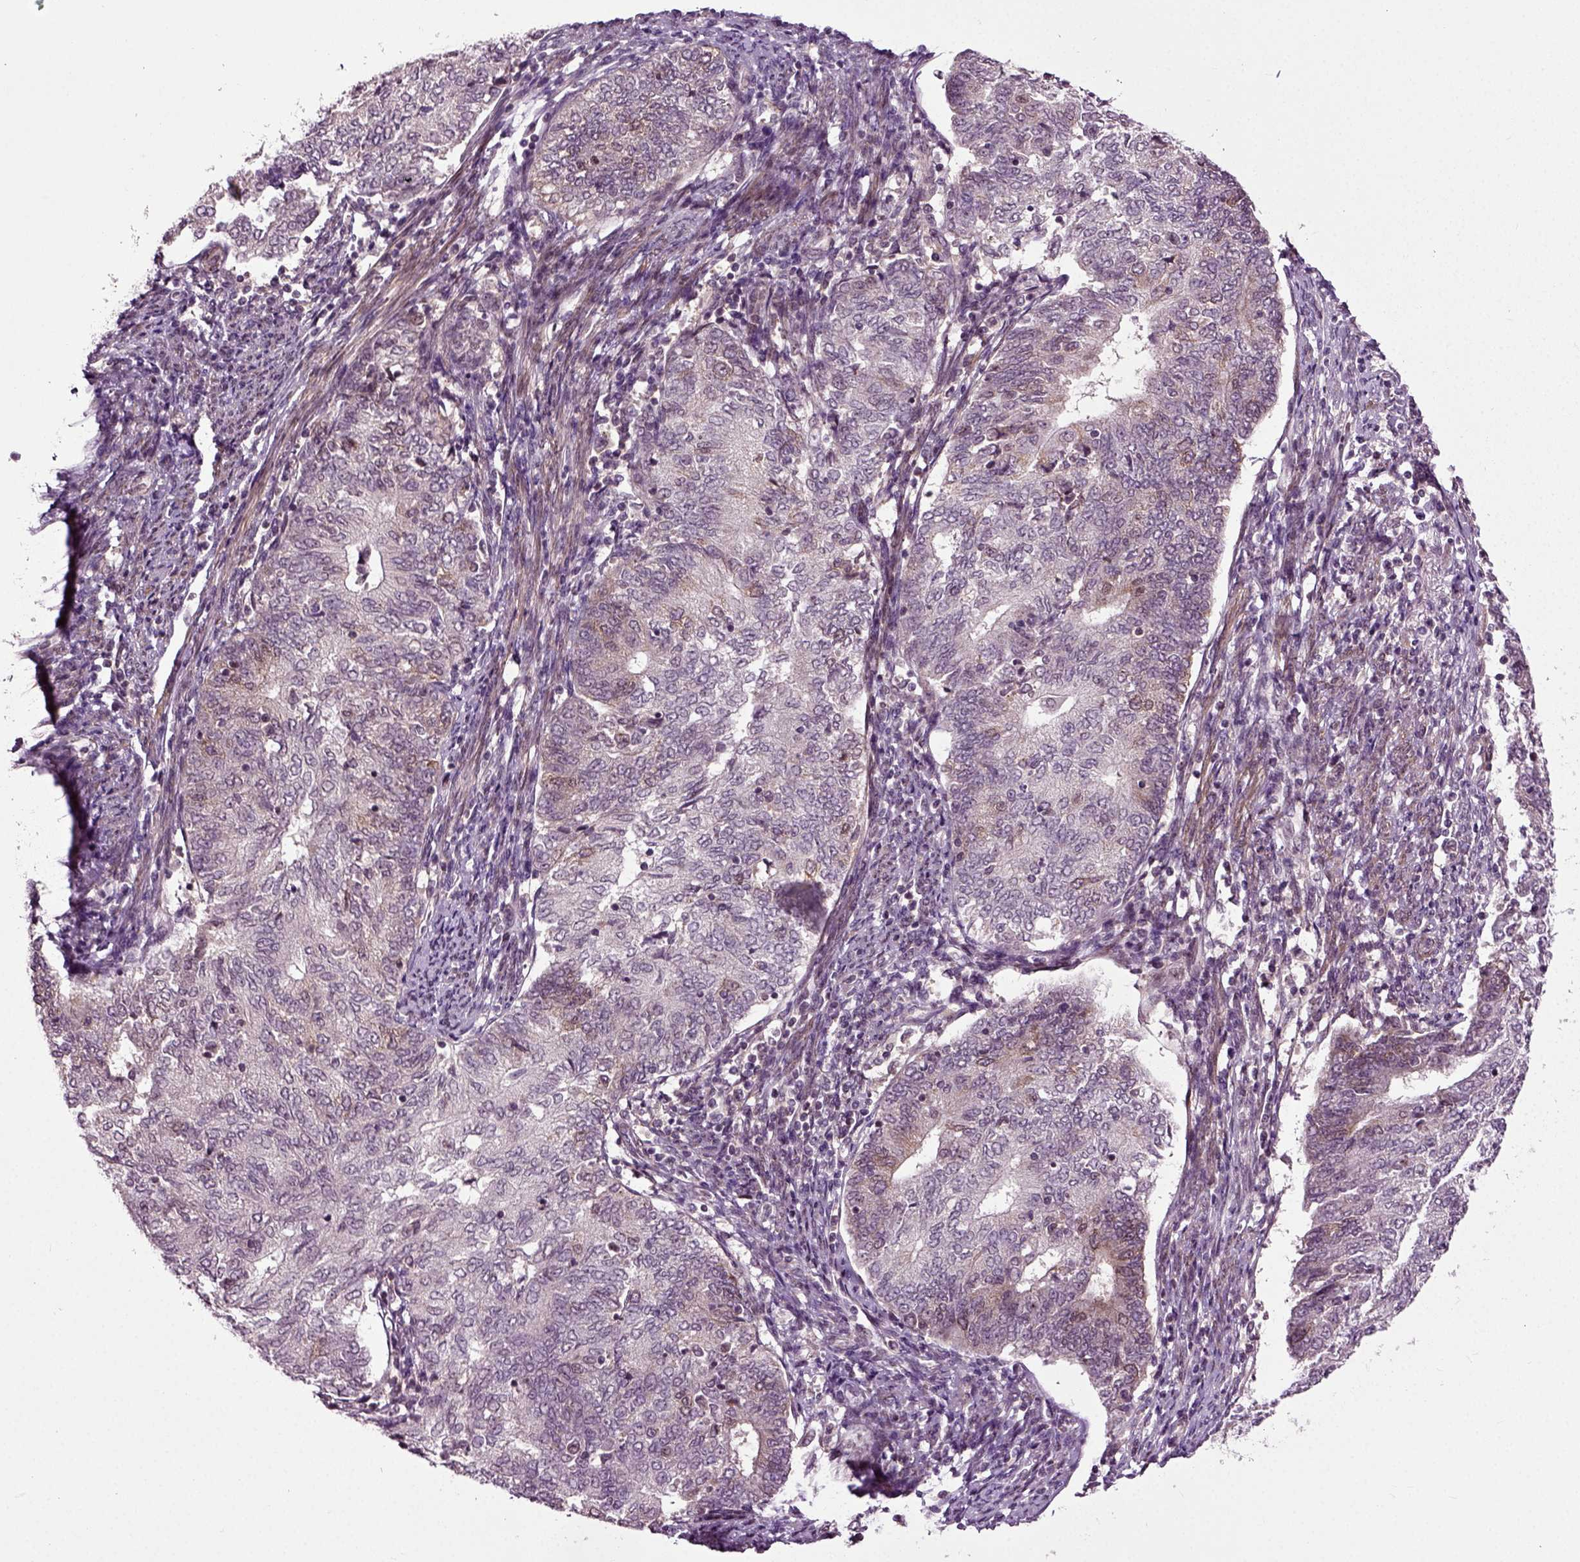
{"staining": {"intensity": "weak", "quantity": "<25%", "location": "cytoplasmic/membranous"}, "tissue": "endometrial cancer", "cell_type": "Tumor cells", "image_type": "cancer", "snomed": [{"axis": "morphology", "description": "Adenocarcinoma, NOS"}, {"axis": "topography", "description": "Endometrium"}], "caption": "A micrograph of human endometrial cancer is negative for staining in tumor cells.", "gene": "KNSTRN", "patient": {"sex": "female", "age": 65}}